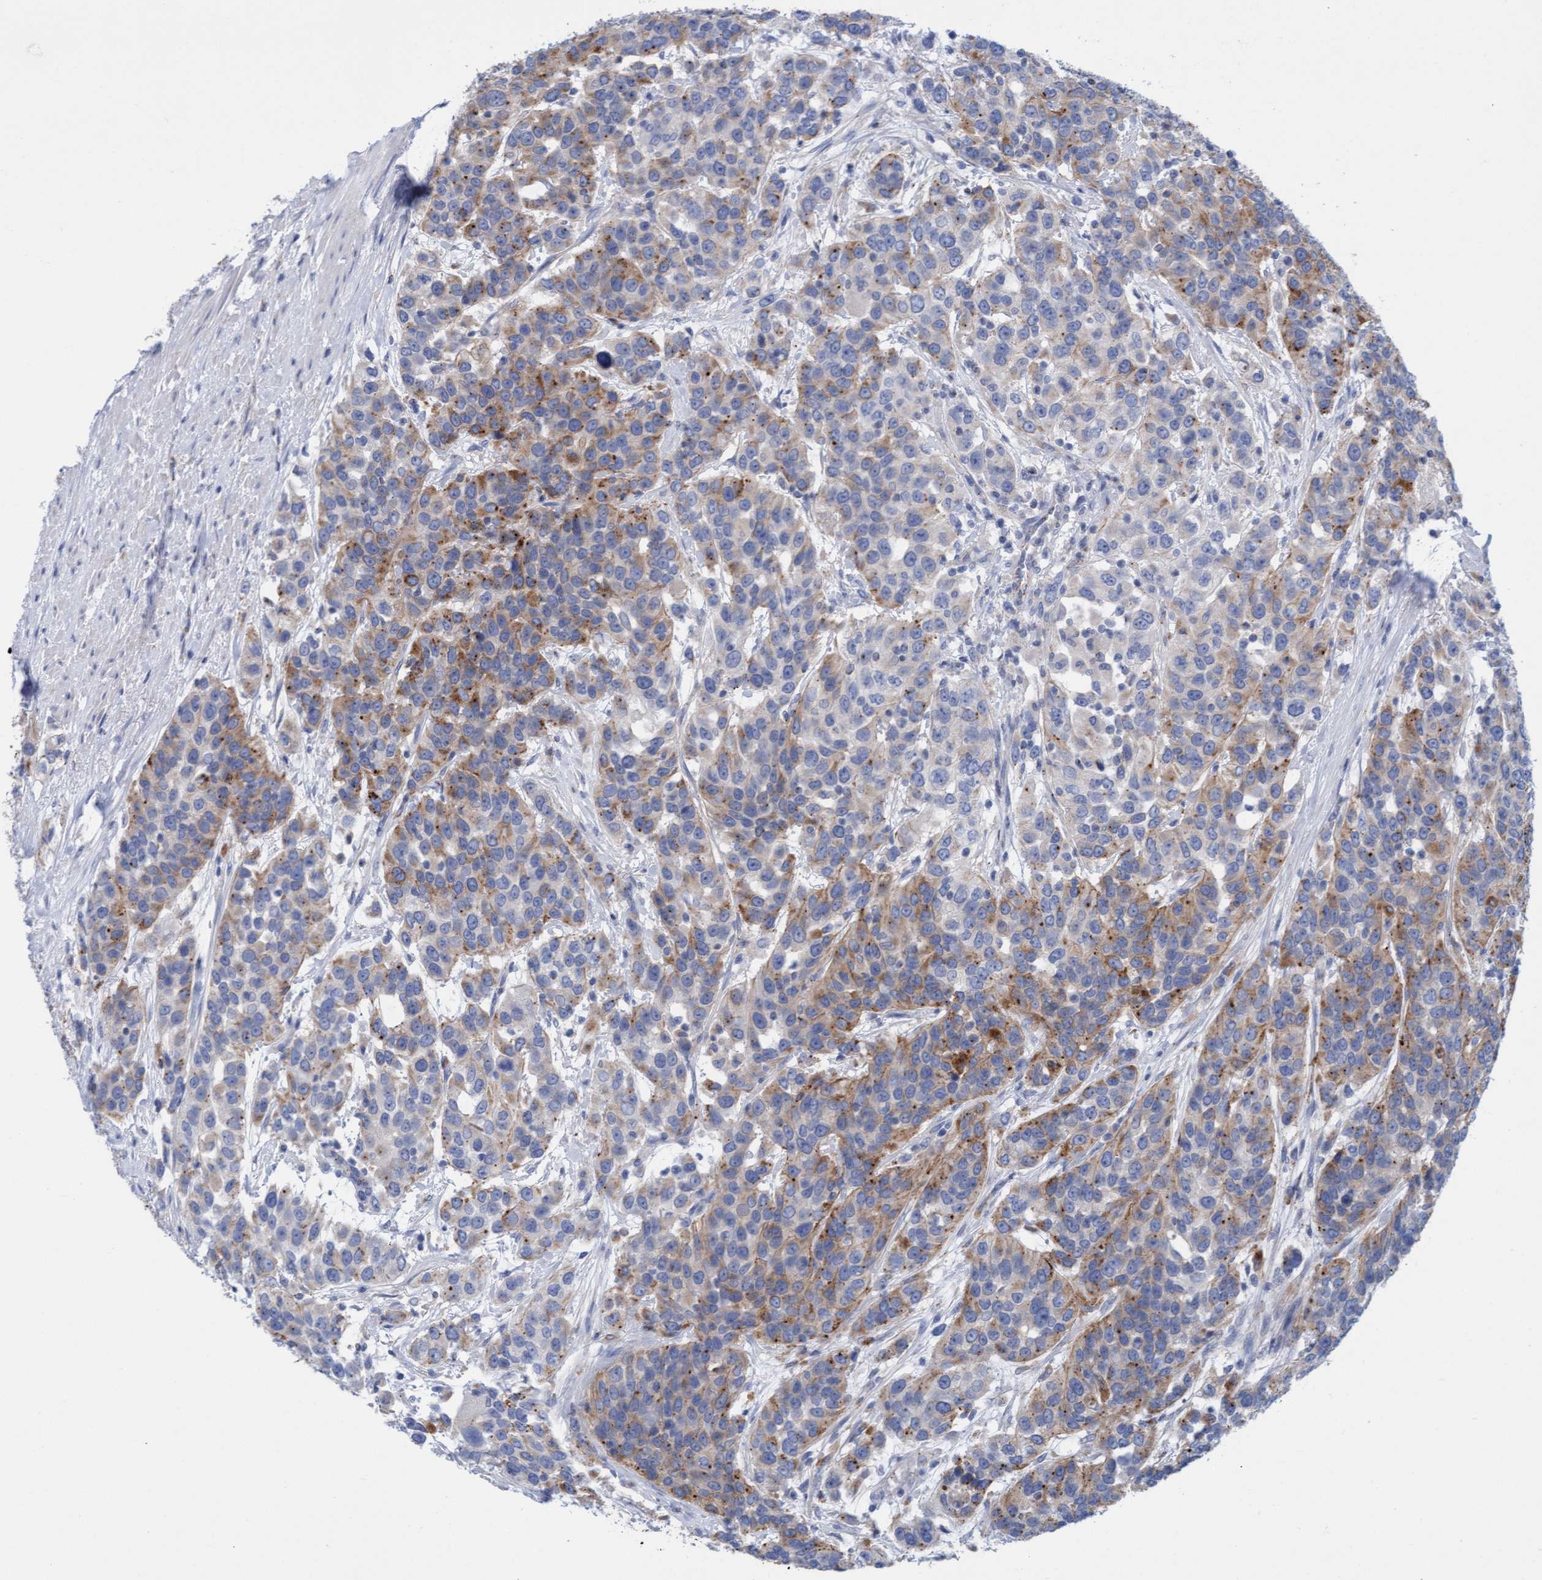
{"staining": {"intensity": "moderate", "quantity": ">75%", "location": "cytoplasmic/membranous"}, "tissue": "urothelial cancer", "cell_type": "Tumor cells", "image_type": "cancer", "snomed": [{"axis": "morphology", "description": "Urothelial carcinoma, High grade"}, {"axis": "topography", "description": "Urinary bladder"}], "caption": "High-grade urothelial carcinoma tissue exhibits moderate cytoplasmic/membranous staining in about >75% of tumor cells (DAB IHC, brown staining for protein, blue staining for nuclei).", "gene": "SGSH", "patient": {"sex": "female", "age": 80}}